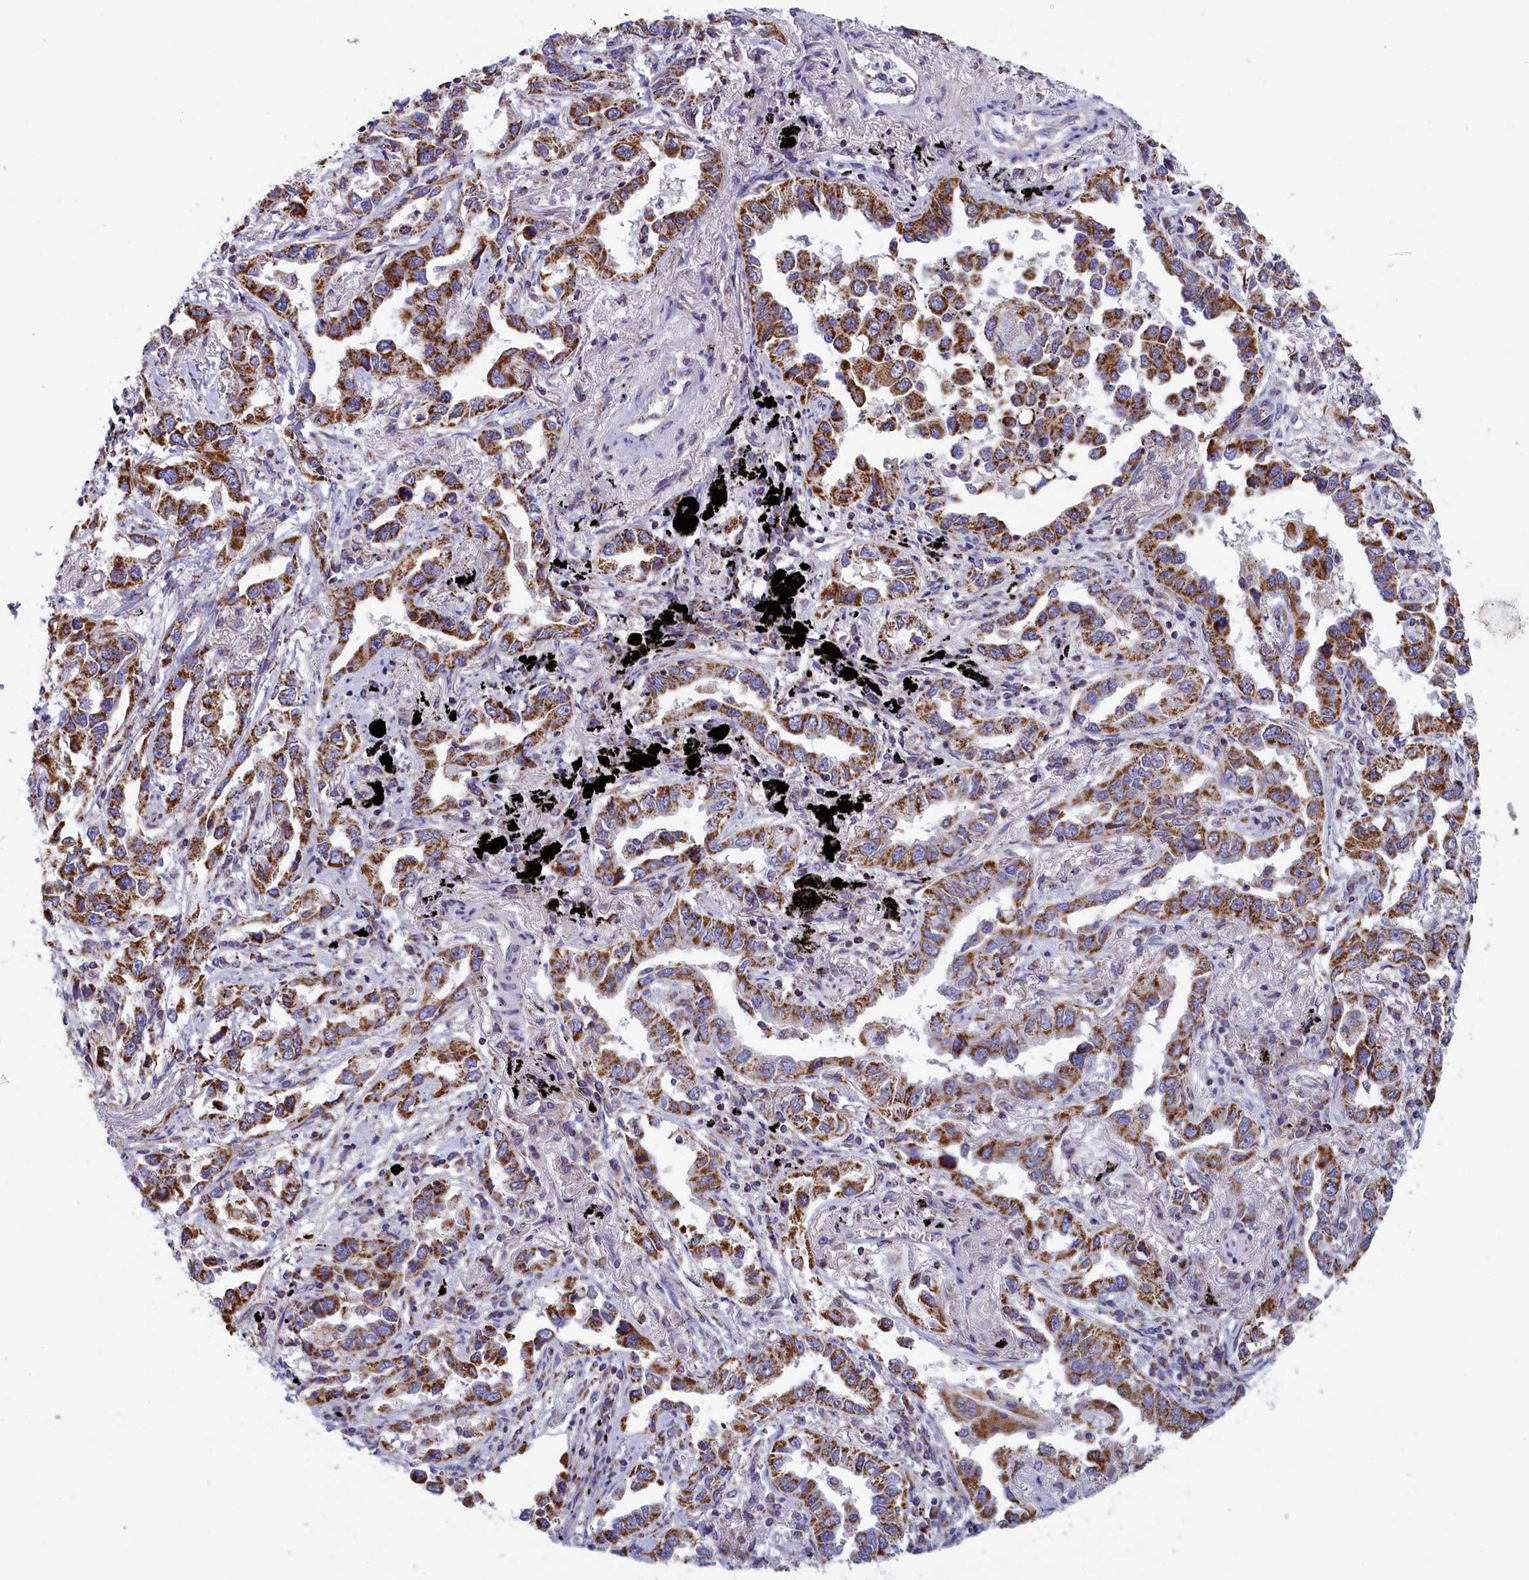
{"staining": {"intensity": "moderate", "quantity": ">75%", "location": "cytoplasmic/membranous"}, "tissue": "lung cancer", "cell_type": "Tumor cells", "image_type": "cancer", "snomed": [{"axis": "morphology", "description": "Adenocarcinoma, NOS"}, {"axis": "topography", "description": "Lung"}], "caption": "Tumor cells display medium levels of moderate cytoplasmic/membranous expression in about >75% of cells in lung cancer. (Brightfield microscopy of DAB IHC at high magnification).", "gene": "IFT122", "patient": {"sex": "male", "age": 67}}